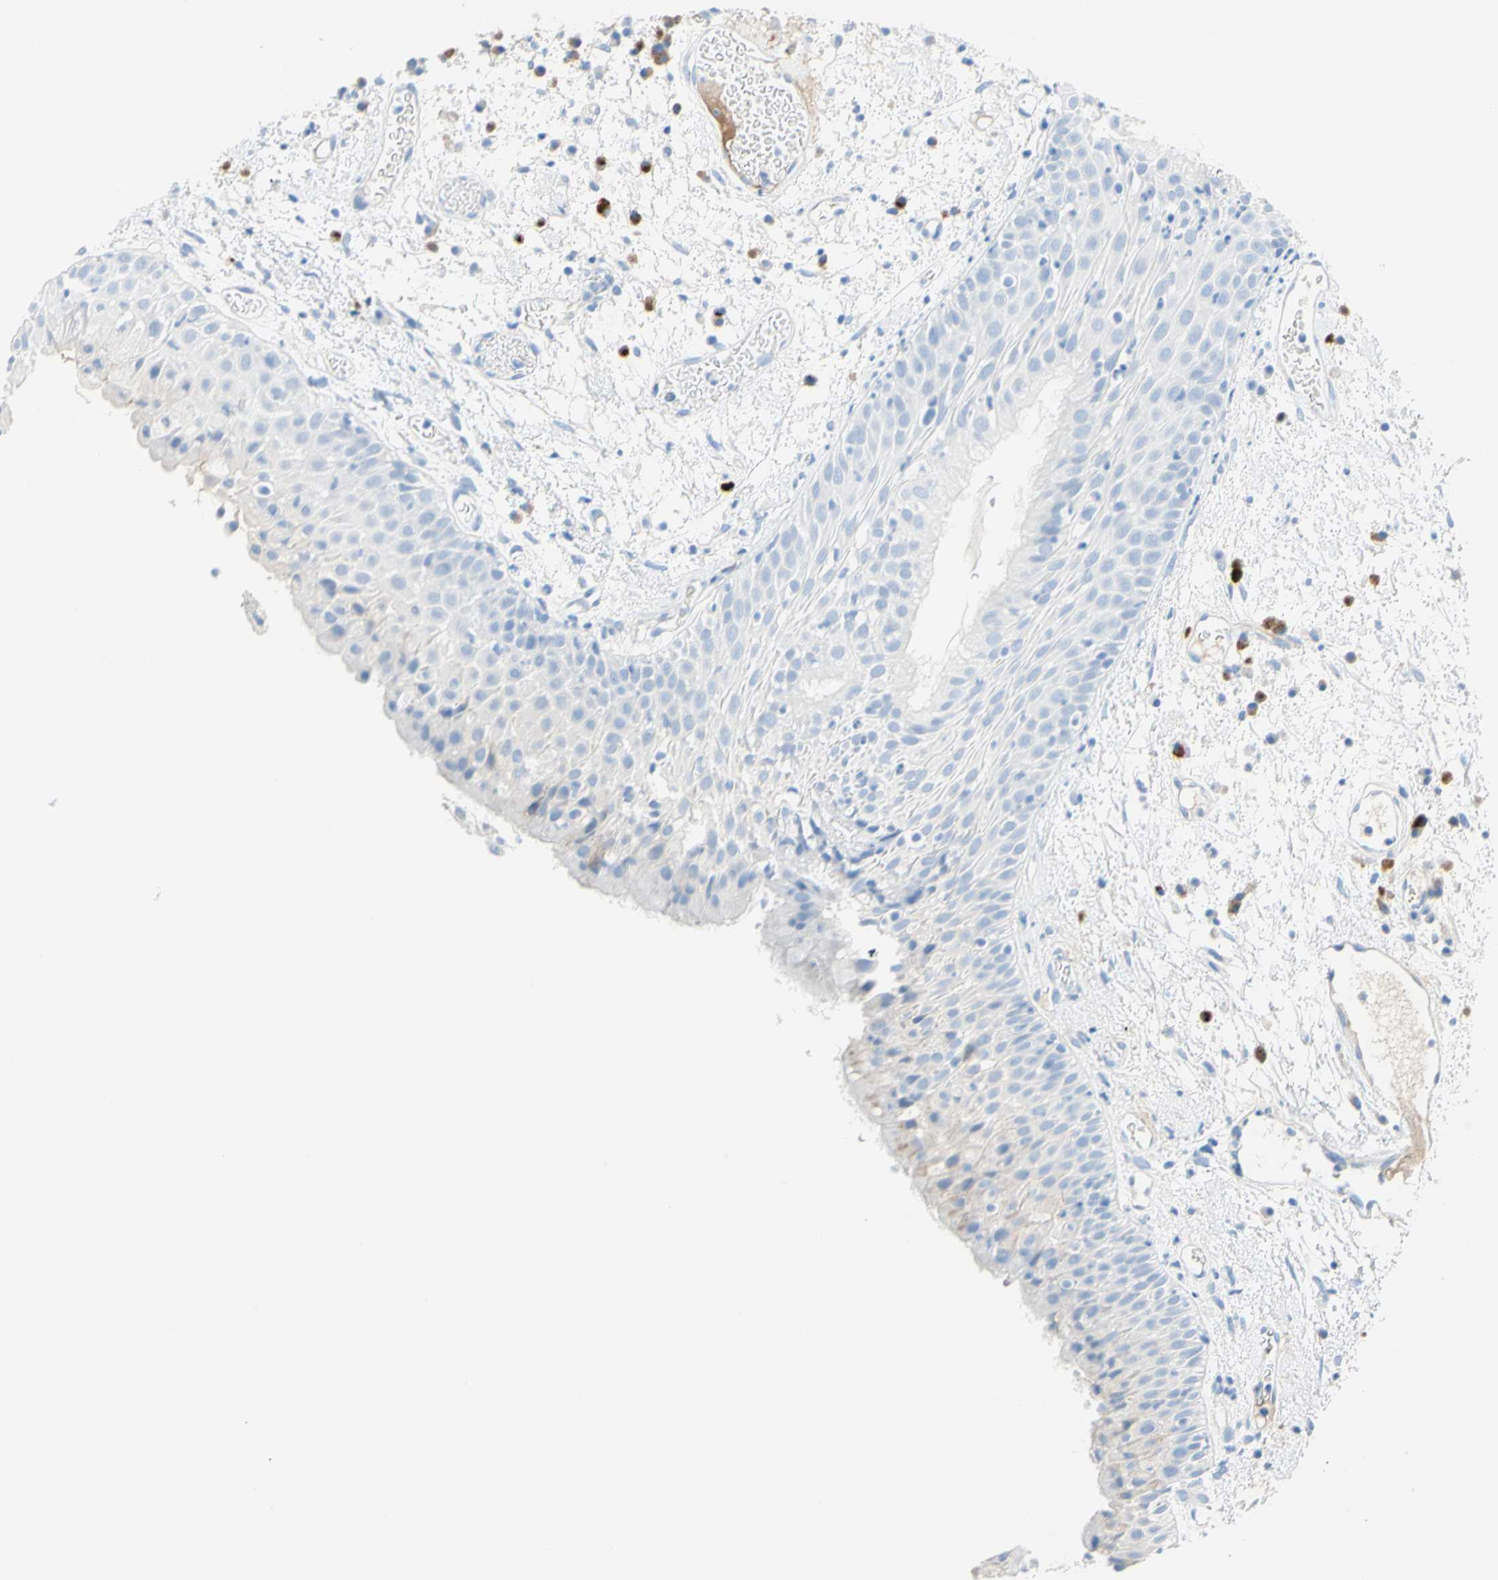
{"staining": {"intensity": "negative", "quantity": "none", "location": "none"}, "tissue": "head and neck cancer", "cell_type": "Tumor cells", "image_type": "cancer", "snomed": [{"axis": "morphology", "description": "Squamous cell carcinoma, NOS"}, {"axis": "topography", "description": "Head-Neck"}], "caption": "There is no significant staining in tumor cells of head and neck cancer.", "gene": "IL6ST", "patient": {"sex": "male", "age": 62}}